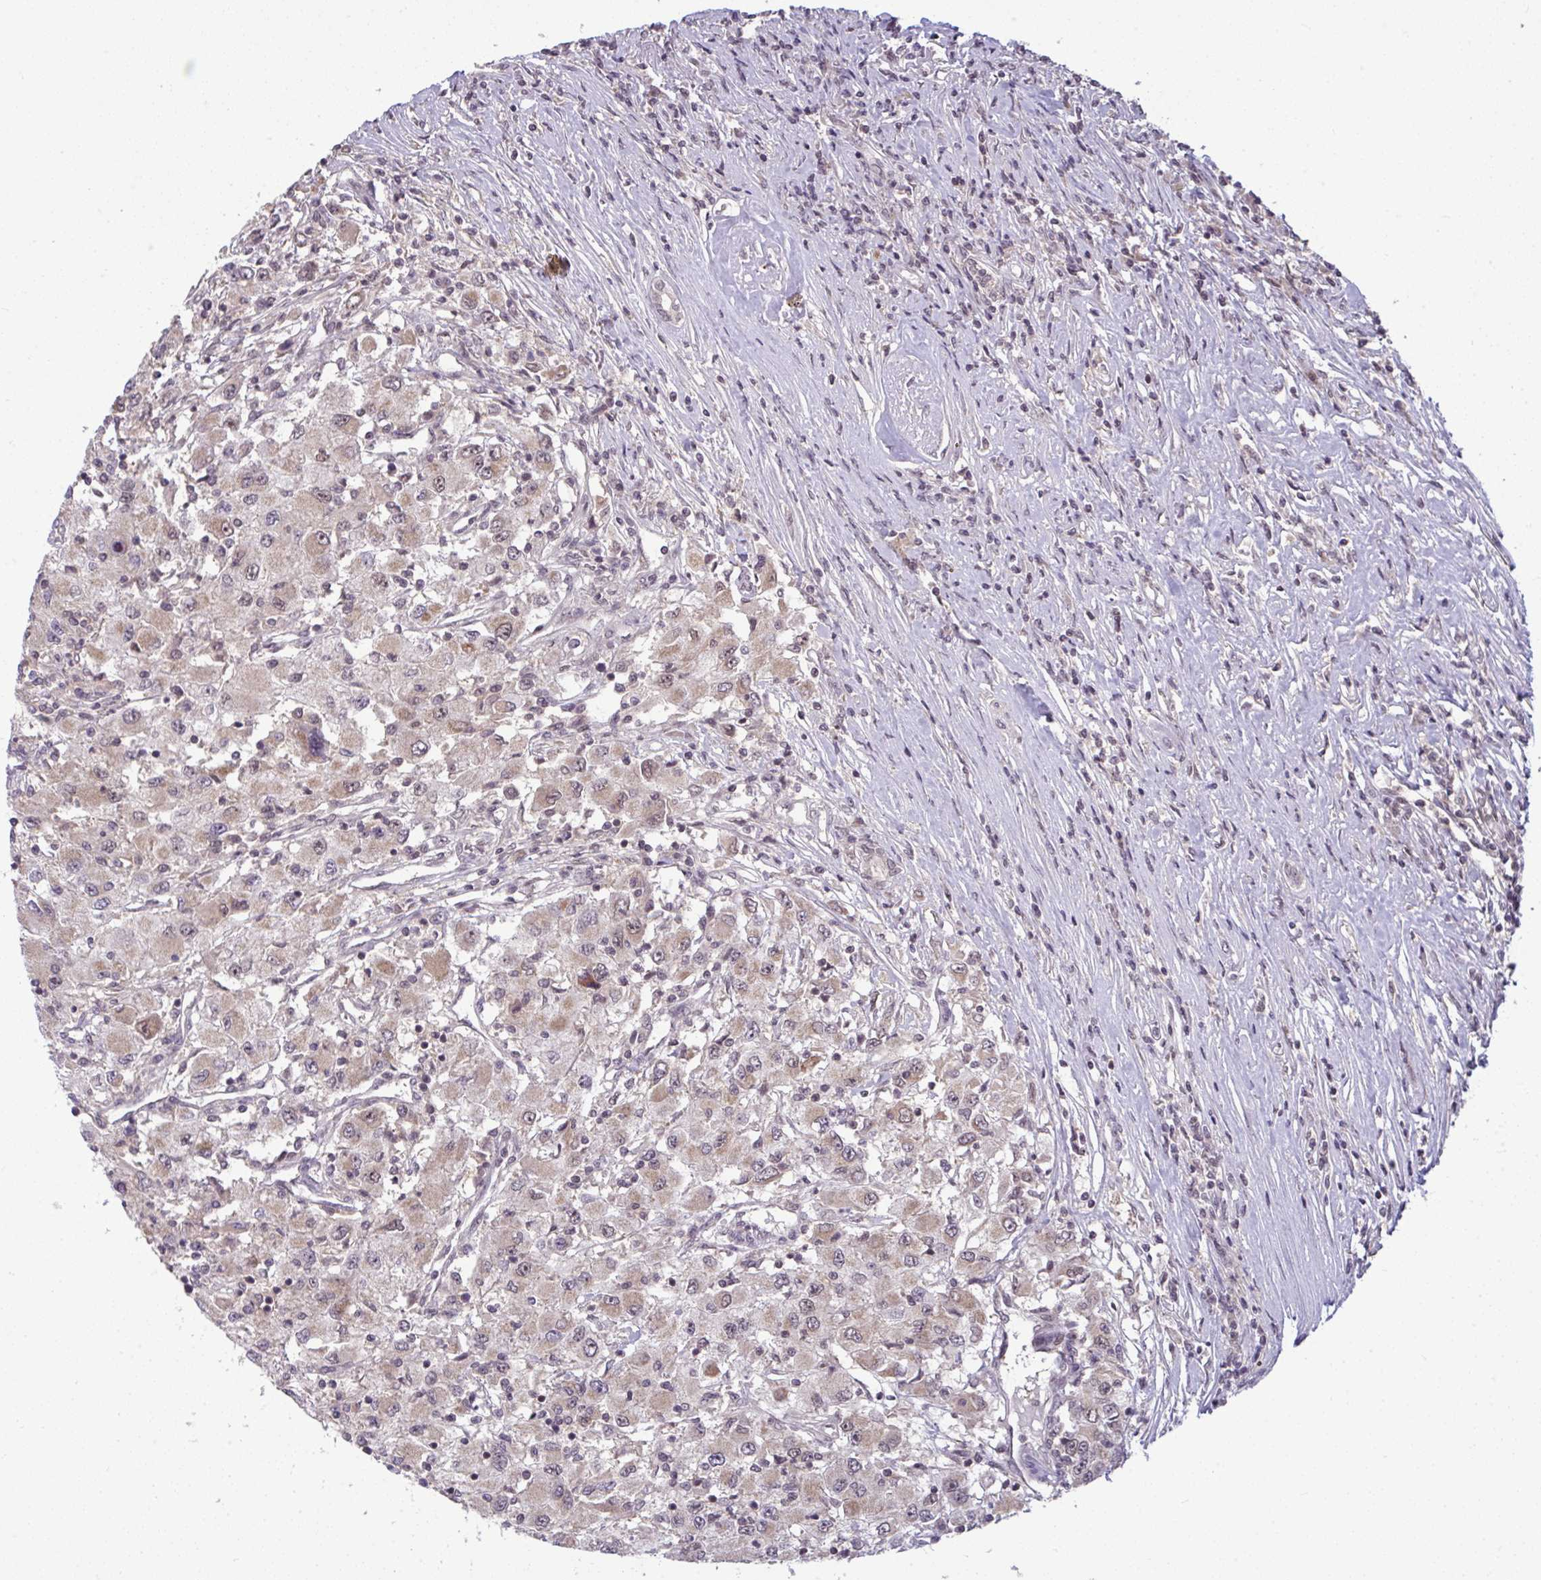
{"staining": {"intensity": "weak", "quantity": ">75%", "location": "cytoplasmic/membranous,nuclear"}, "tissue": "renal cancer", "cell_type": "Tumor cells", "image_type": "cancer", "snomed": [{"axis": "morphology", "description": "Adenocarcinoma, NOS"}, {"axis": "topography", "description": "Kidney"}], "caption": "A micrograph of human renal cancer stained for a protein exhibits weak cytoplasmic/membranous and nuclear brown staining in tumor cells.", "gene": "KLF2", "patient": {"sex": "female", "age": 67}}